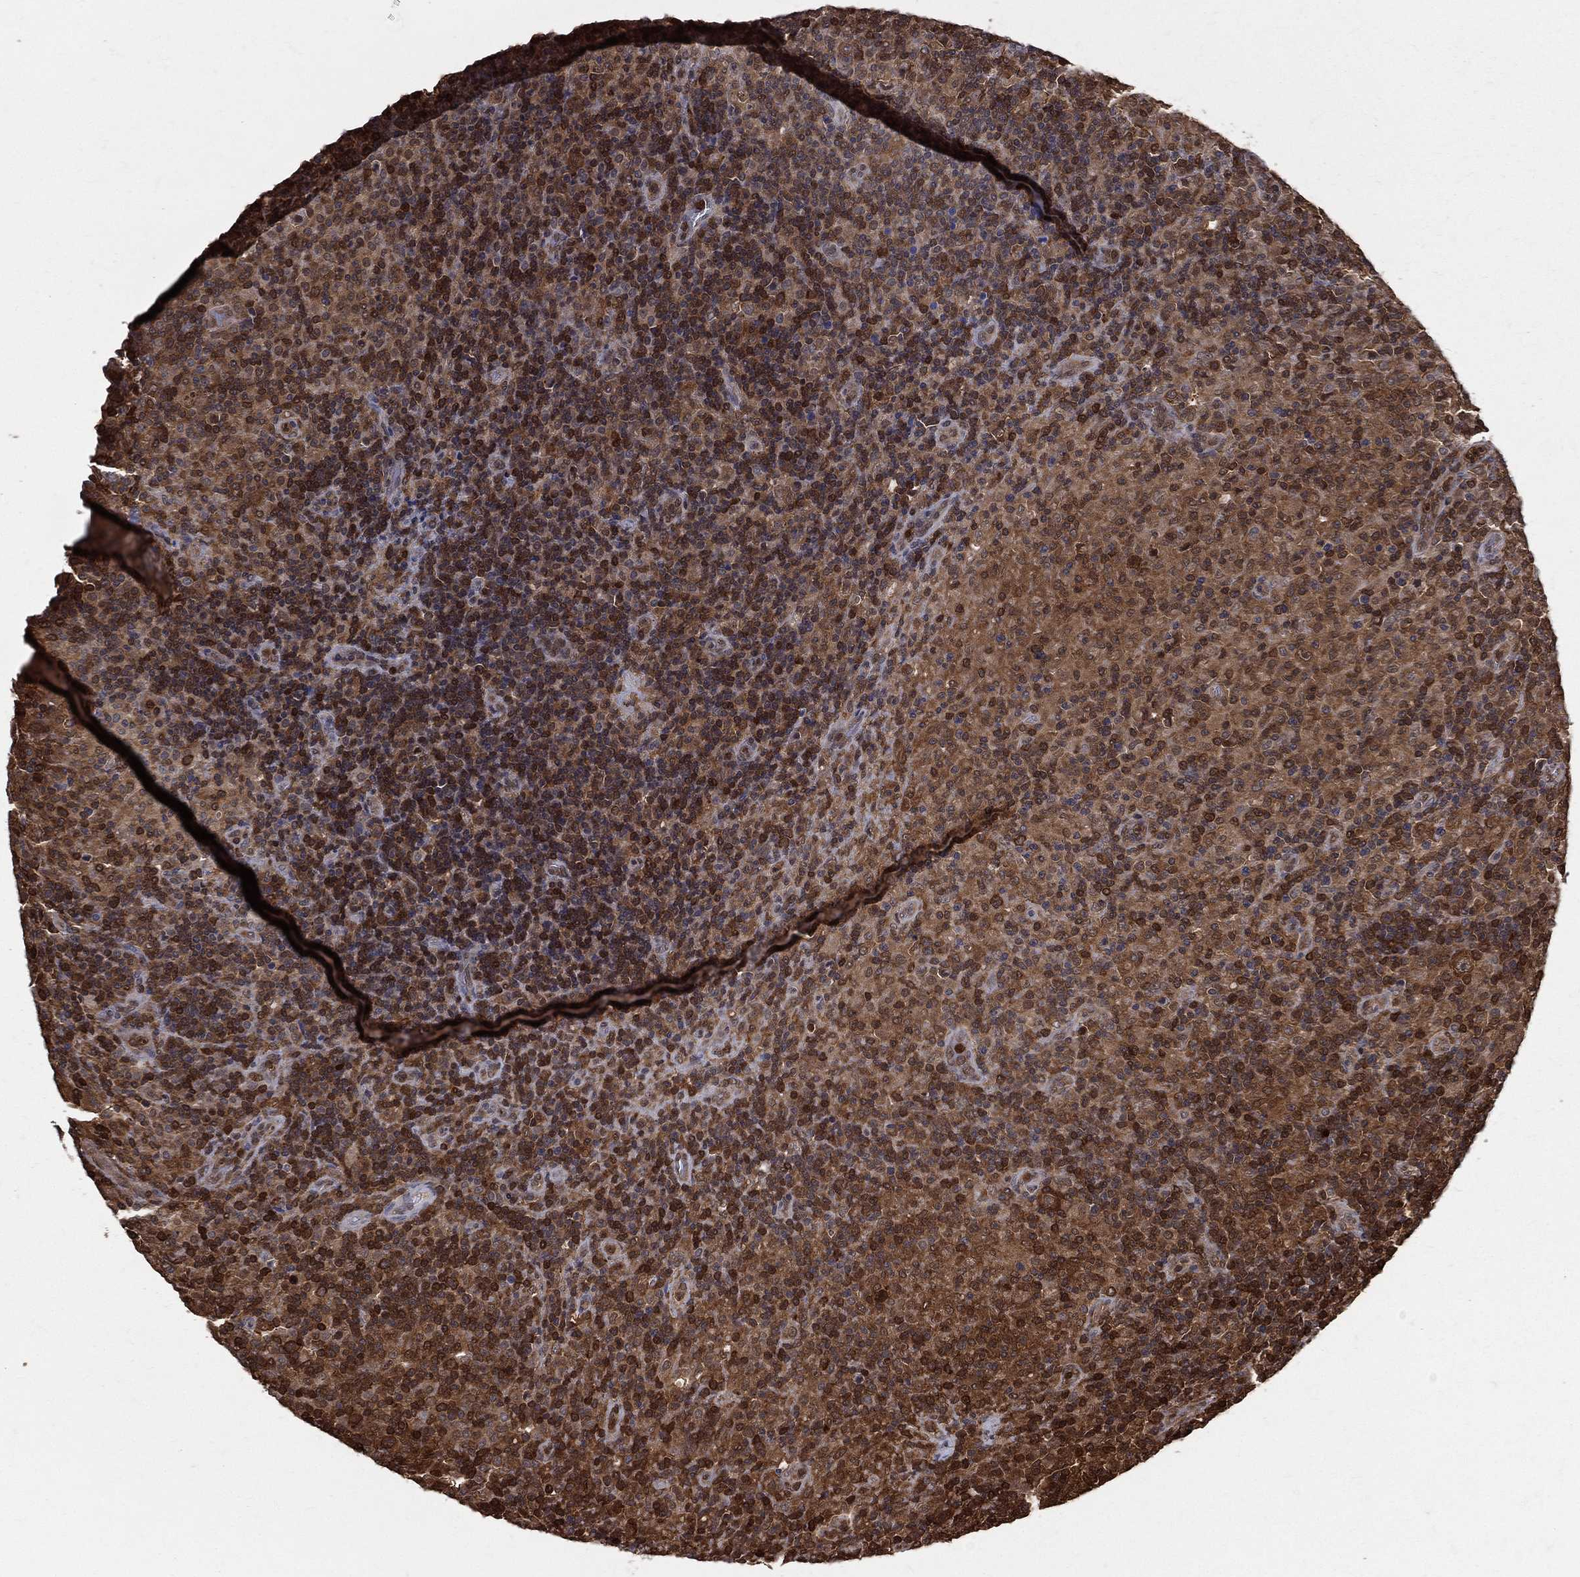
{"staining": {"intensity": "moderate", "quantity": "25%-75%", "location": "cytoplasmic/membranous,nuclear"}, "tissue": "lymphoma", "cell_type": "Tumor cells", "image_type": "cancer", "snomed": [{"axis": "morphology", "description": "Hodgkin's disease, NOS"}, {"axis": "topography", "description": "Lymph node"}], "caption": "A brown stain shows moderate cytoplasmic/membranous and nuclear staining of a protein in lymphoma tumor cells.", "gene": "ENO1", "patient": {"sex": "male", "age": 70}}